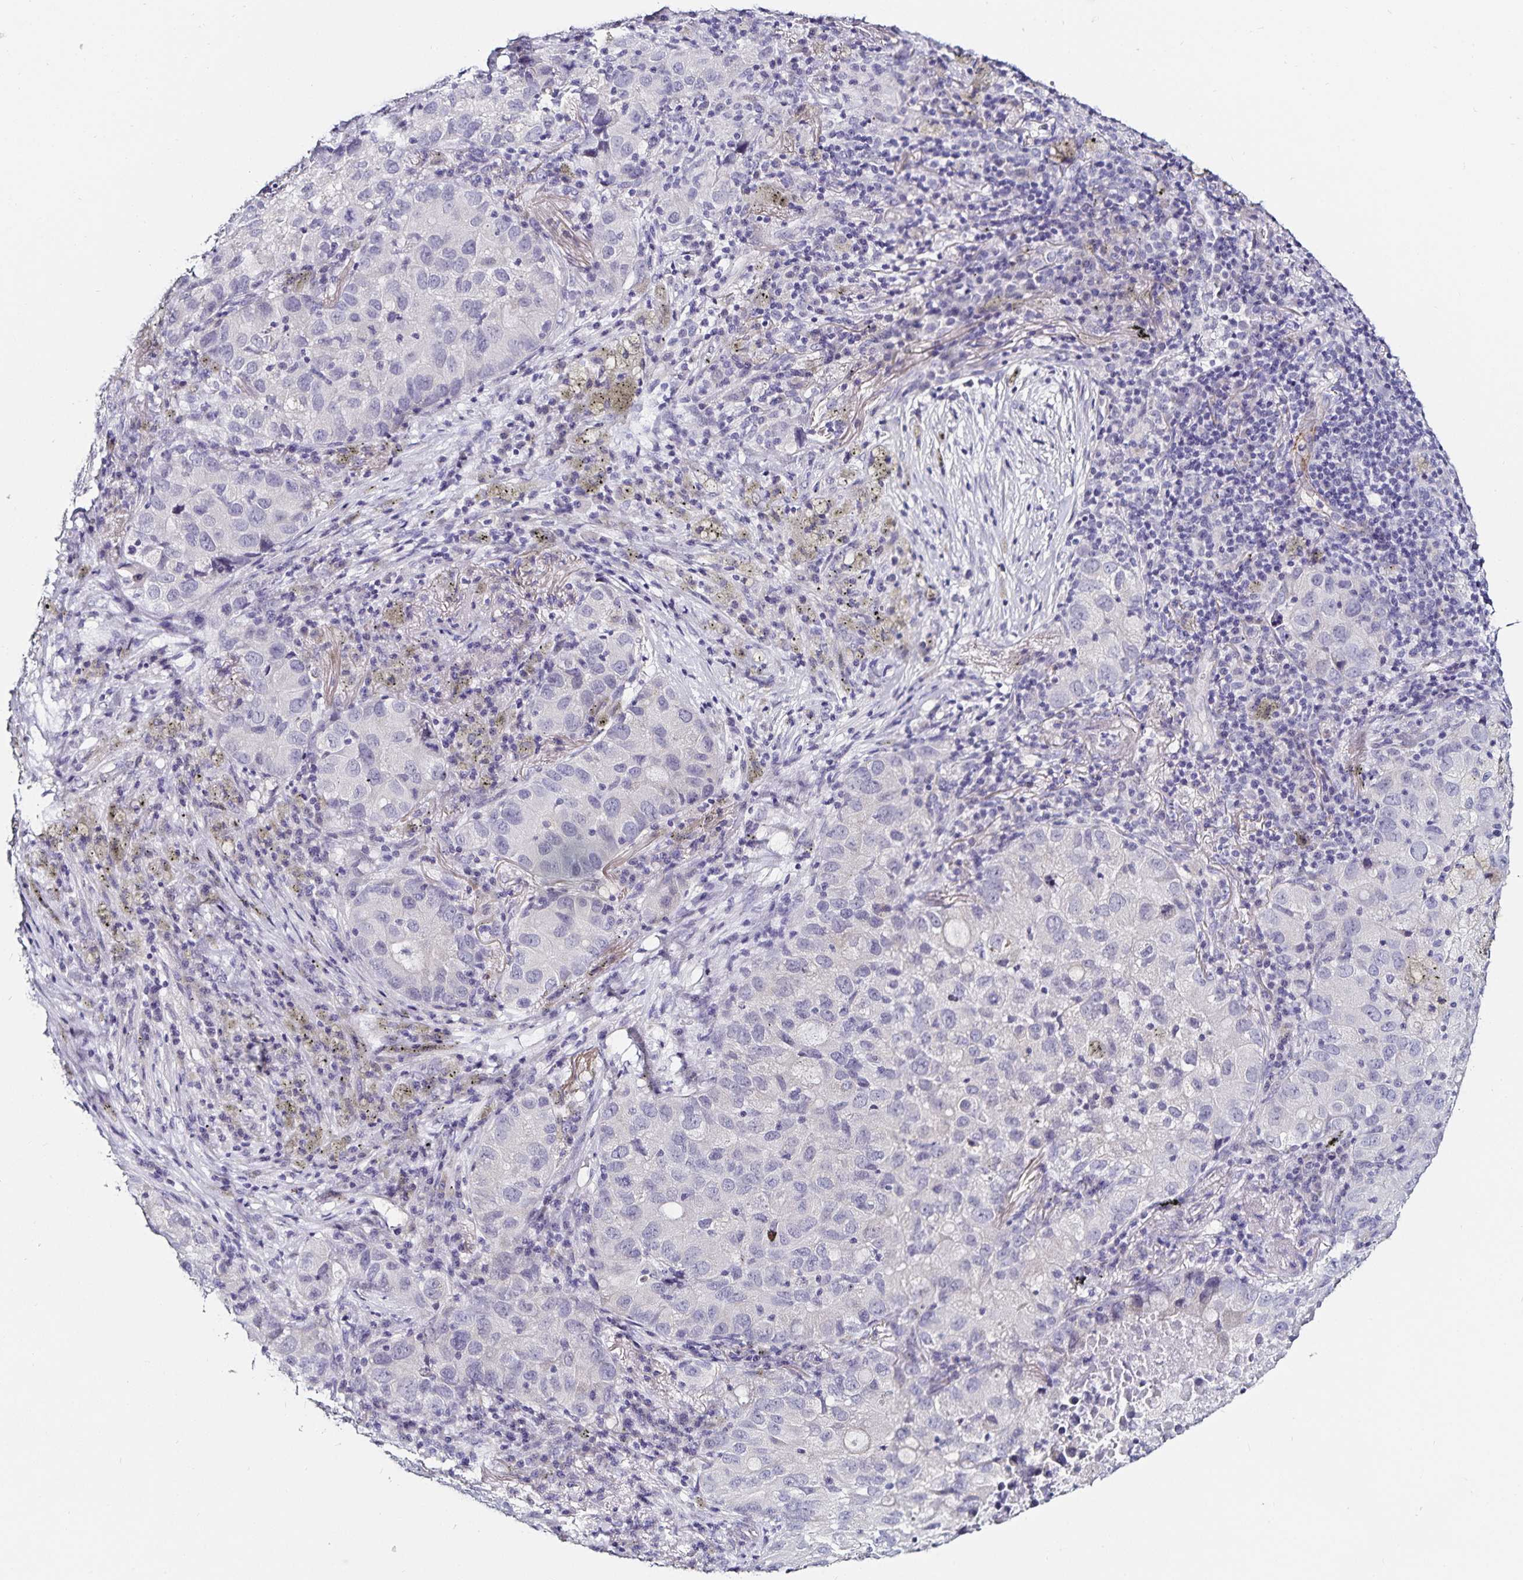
{"staining": {"intensity": "negative", "quantity": "none", "location": "none"}, "tissue": "lung cancer", "cell_type": "Tumor cells", "image_type": "cancer", "snomed": [{"axis": "morphology", "description": "Normal morphology"}, {"axis": "morphology", "description": "Adenocarcinoma, NOS"}, {"axis": "topography", "description": "Lymph node"}, {"axis": "topography", "description": "Lung"}], "caption": "Immunohistochemistry (IHC) of human lung cancer reveals no expression in tumor cells. (Stains: DAB IHC with hematoxylin counter stain, Microscopy: brightfield microscopy at high magnification).", "gene": "TSPAN7", "patient": {"sex": "female", "age": 51}}